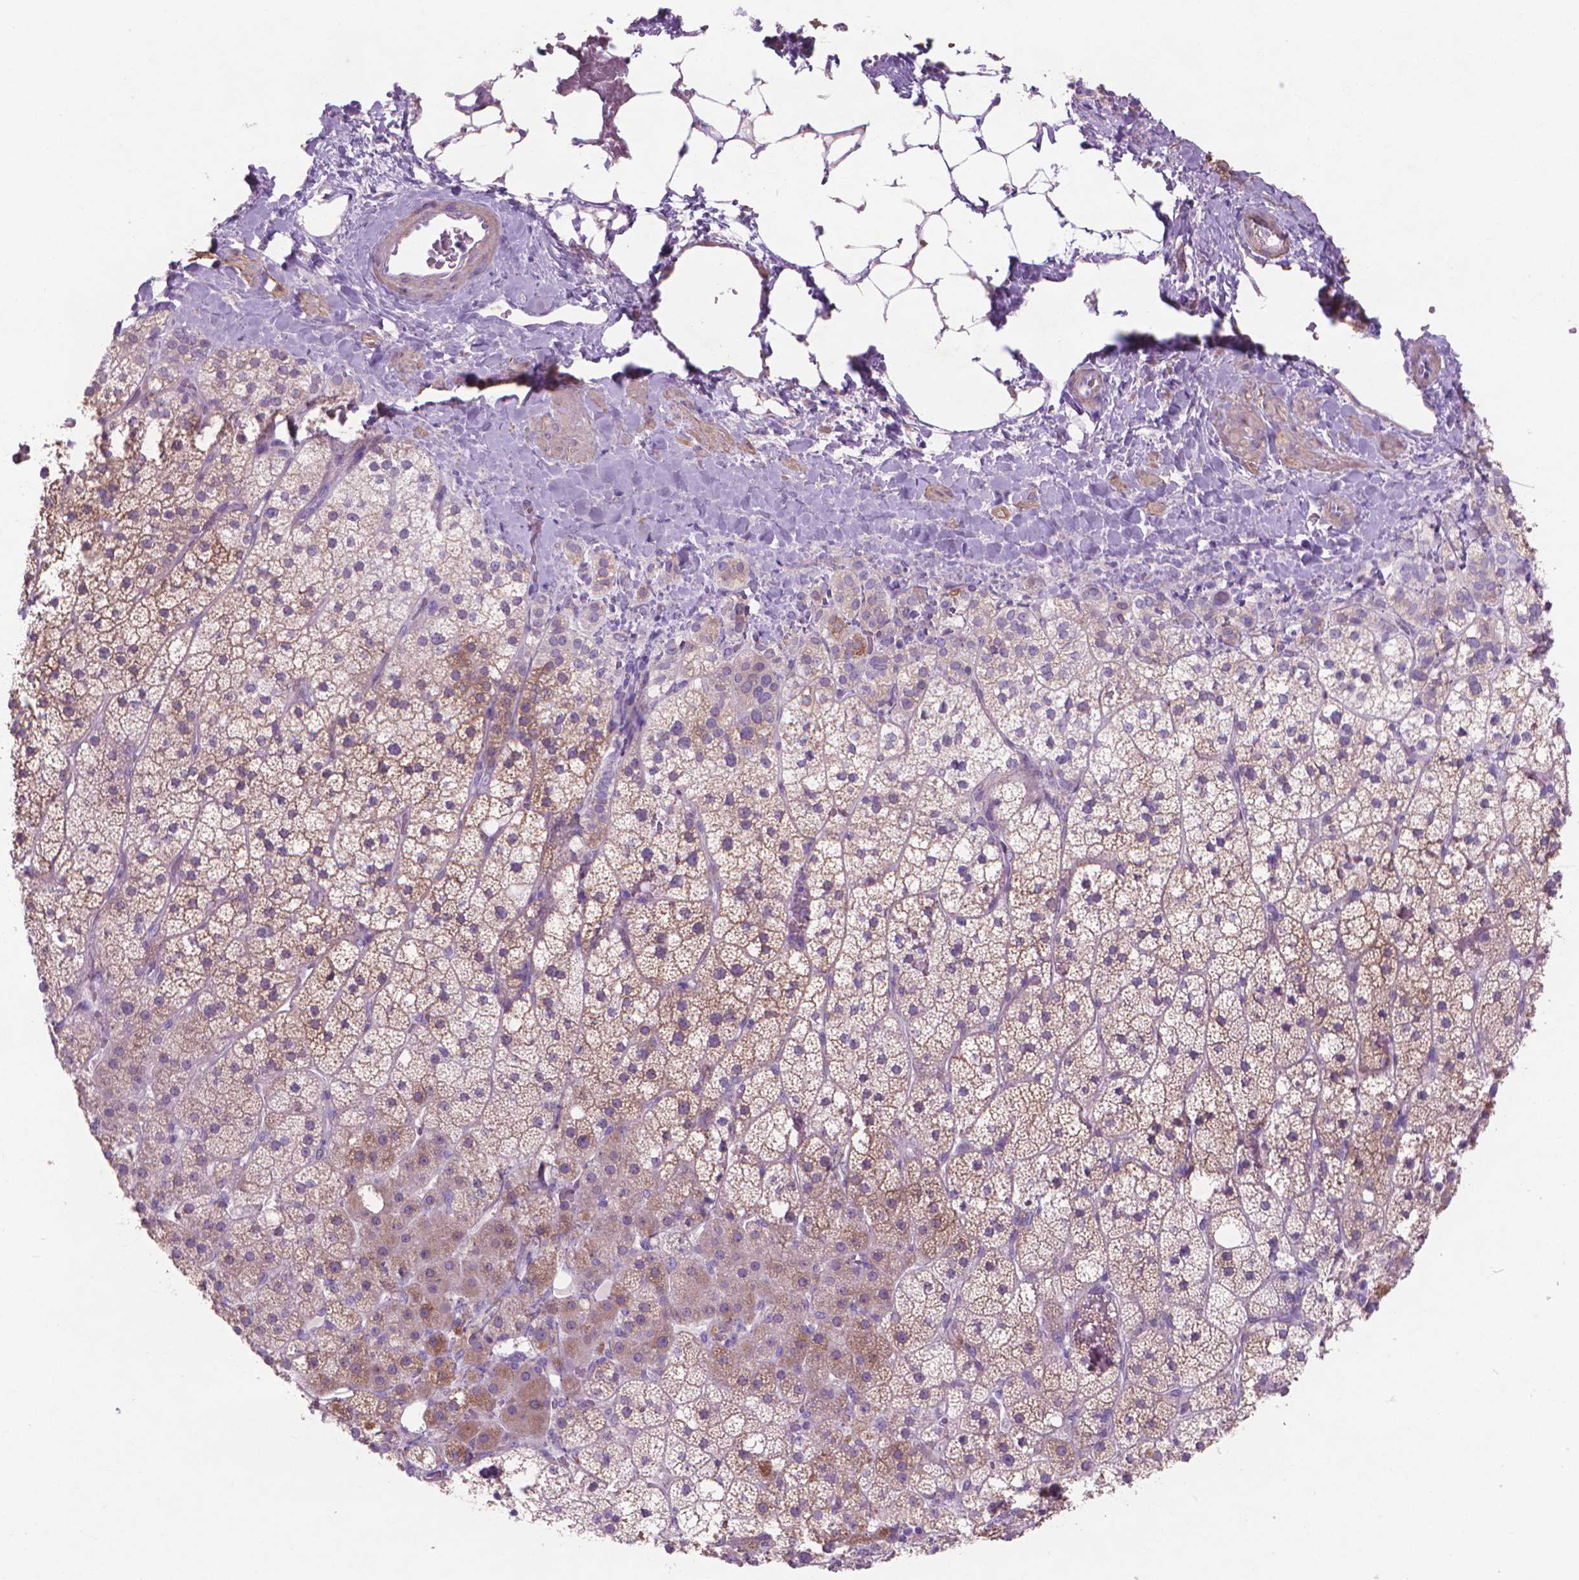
{"staining": {"intensity": "weak", "quantity": "25%-75%", "location": "cytoplasmic/membranous"}, "tissue": "adrenal gland", "cell_type": "Glandular cells", "image_type": "normal", "snomed": [{"axis": "morphology", "description": "Normal tissue, NOS"}, {"axis": "topography", "description": "Adrenal gland"}], "caption": "The image exhibits immunohistochemical staining of normal adrenal gland. There is weak cytoplasmic/membranous positivity is present in about 25%-75% of glandular cells.", "gene": "AQP10", "patient": {"sex": "male", "age": 53}}